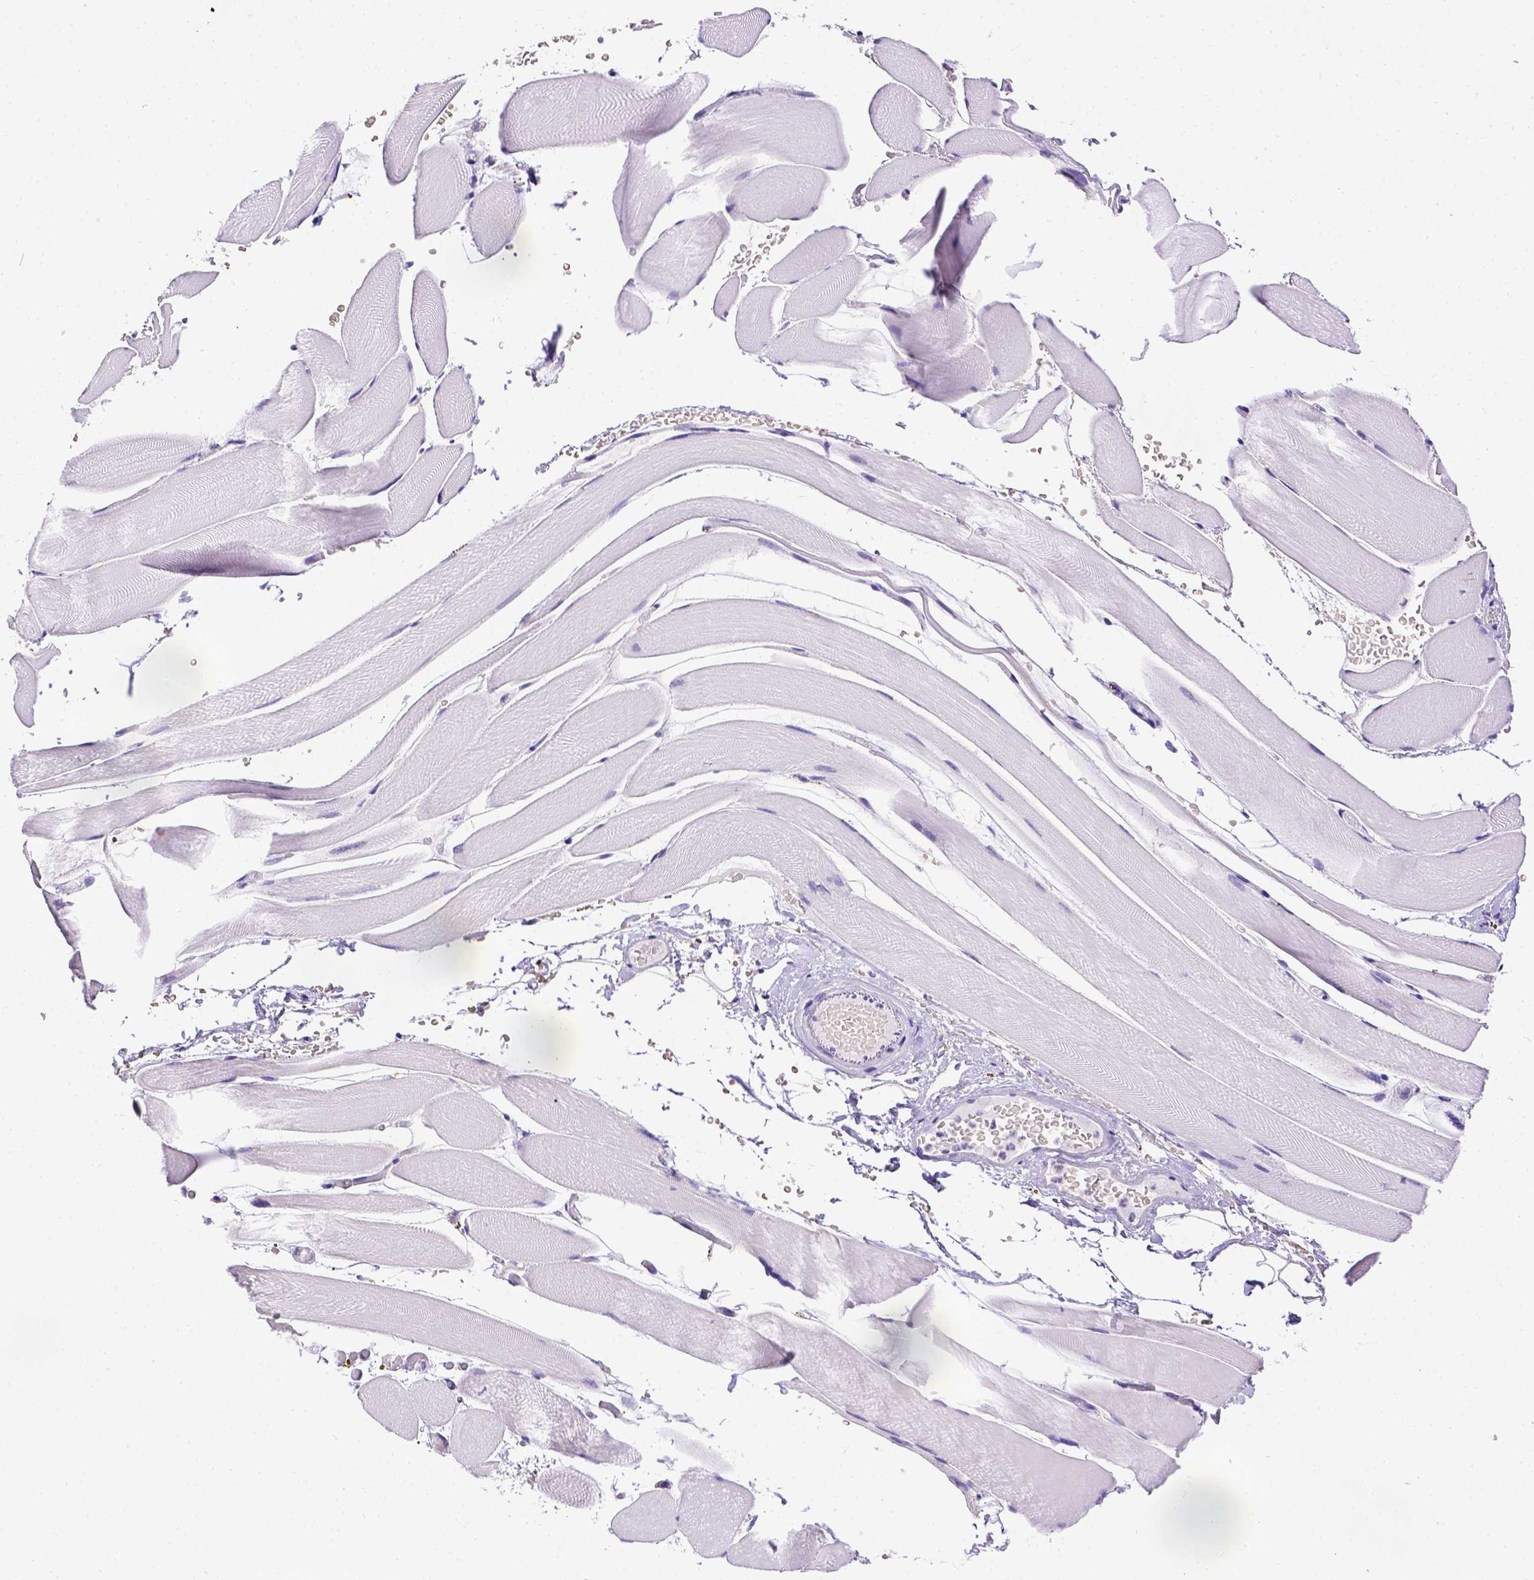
{"staining": {"intensity": "negative", "quantity": "none", "location": "none"}, "tissue": "skeletal muscle", "cell_type": "Myocytes", "image_type": "normal", "snomed": [{"axis": "morphology", "description": "Normal tissue, NOS"}, {"axis": "topography", "description": "Skeletal muscle"}], "caption": "This is a histopathology image of immunohistochemistry staining of normal skeletal muscle, which shows no staining in myocytes. (DAB (3,3'-diaminobenzidine) IHC visualized using brightfield microscopy, high magnification).", "gene": "SPEF1", "patient": {"sex": "female", "age": 37}}